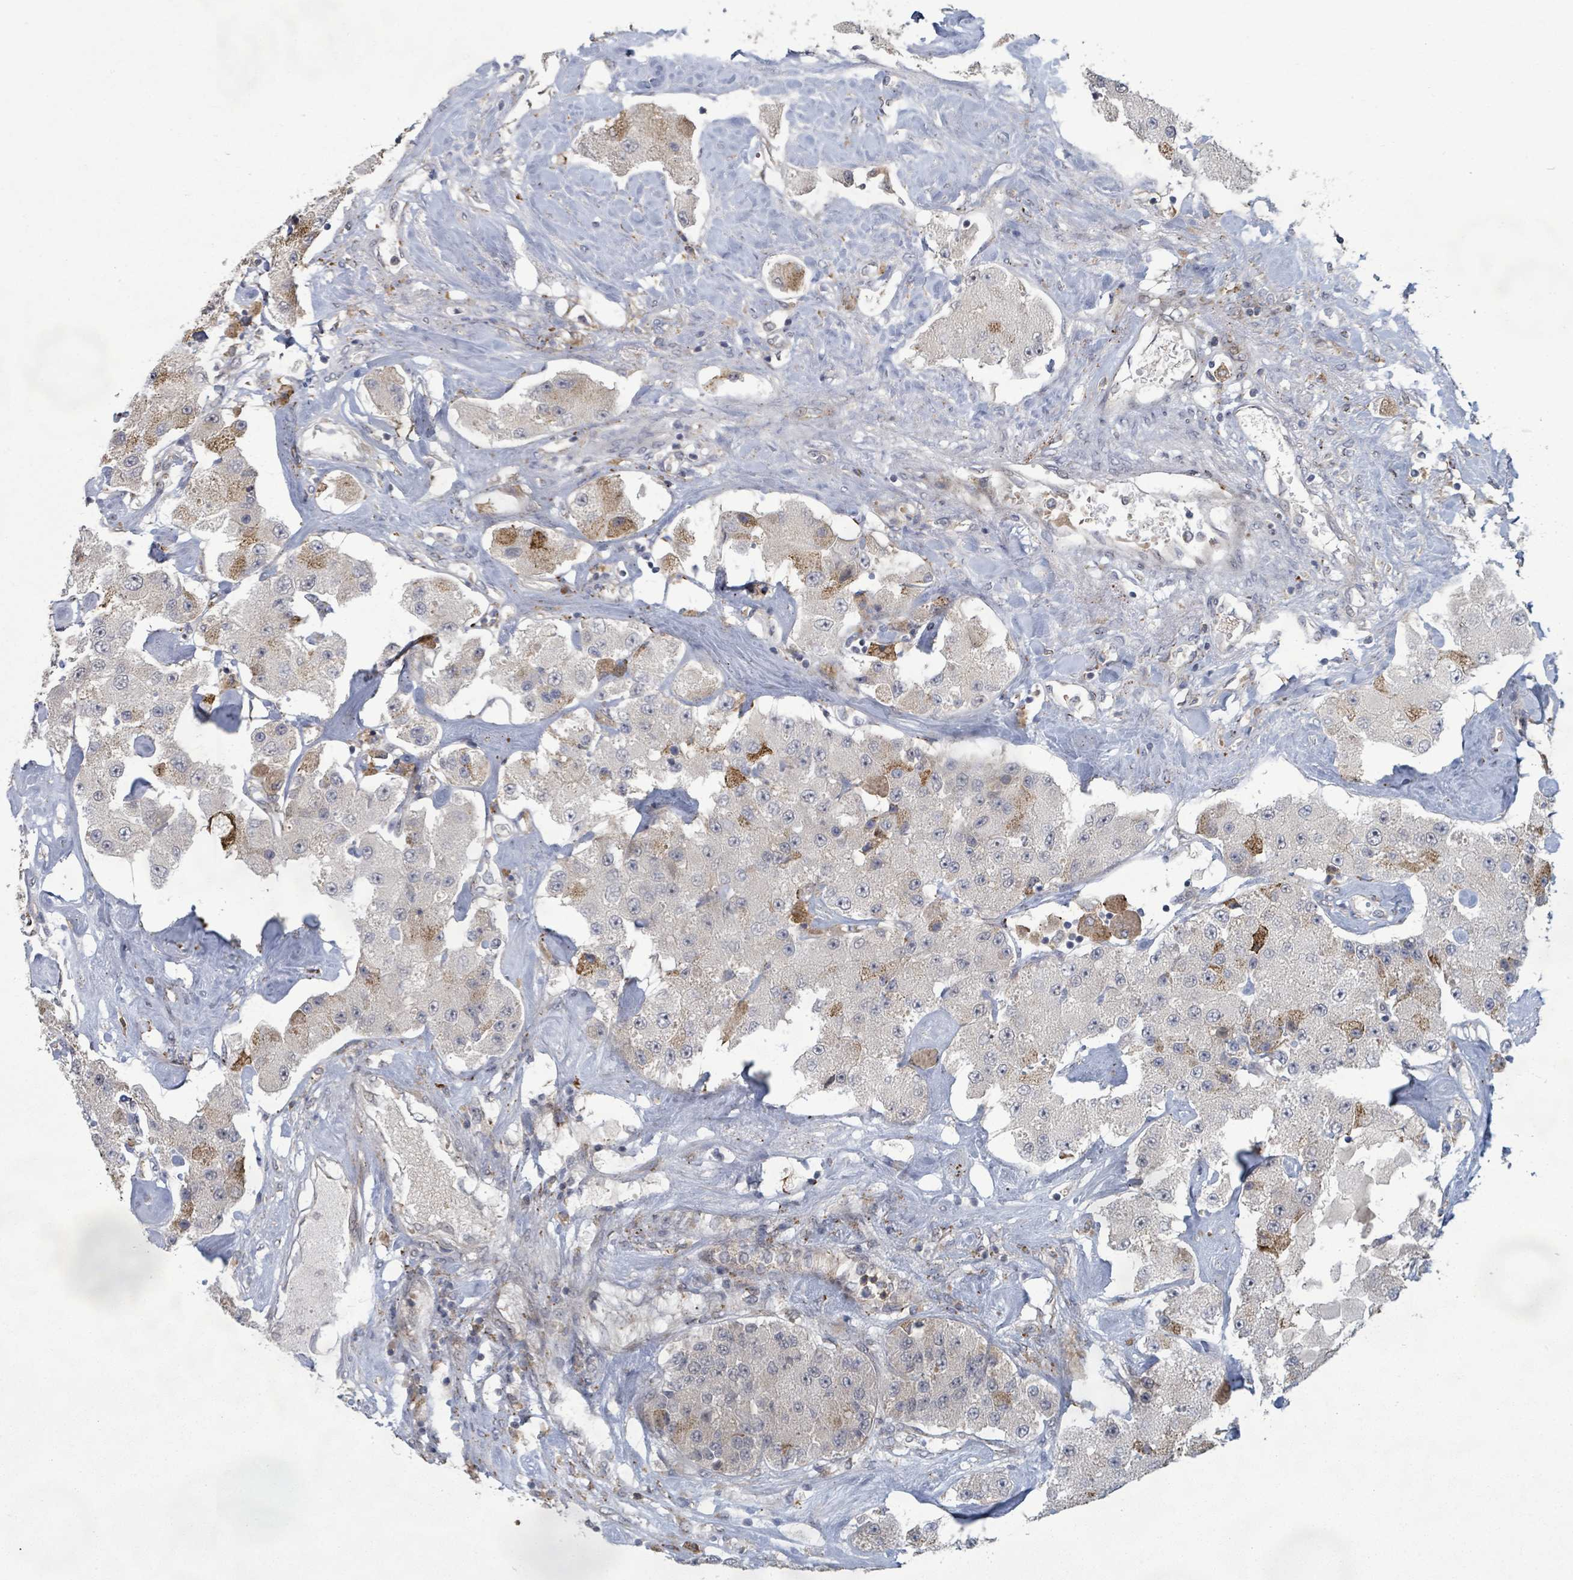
{"staining": {"intensity": "moderate", "quantity": "25%-75%", "location": "cytoplasmic/membranous"}, "tissue": "carcinoid", "cell_type": "Tumor cells", "image_type": "cancer", "snomed": [{"axis": "morphology", "description": "Carcinoid, malignant, NOS"}, {"axis": "topography", "description": "Pancreas"}], "caption": "IHC photomicrograph of malignant carcinoid stained for a protein (brown), which demonstrates medium levels of moderate cytoplasmic/membranous positivity in about 25%-75% of tumor cells.", "gene": "SHROOM2", "patient": {"sex": "male", "age": 41}}